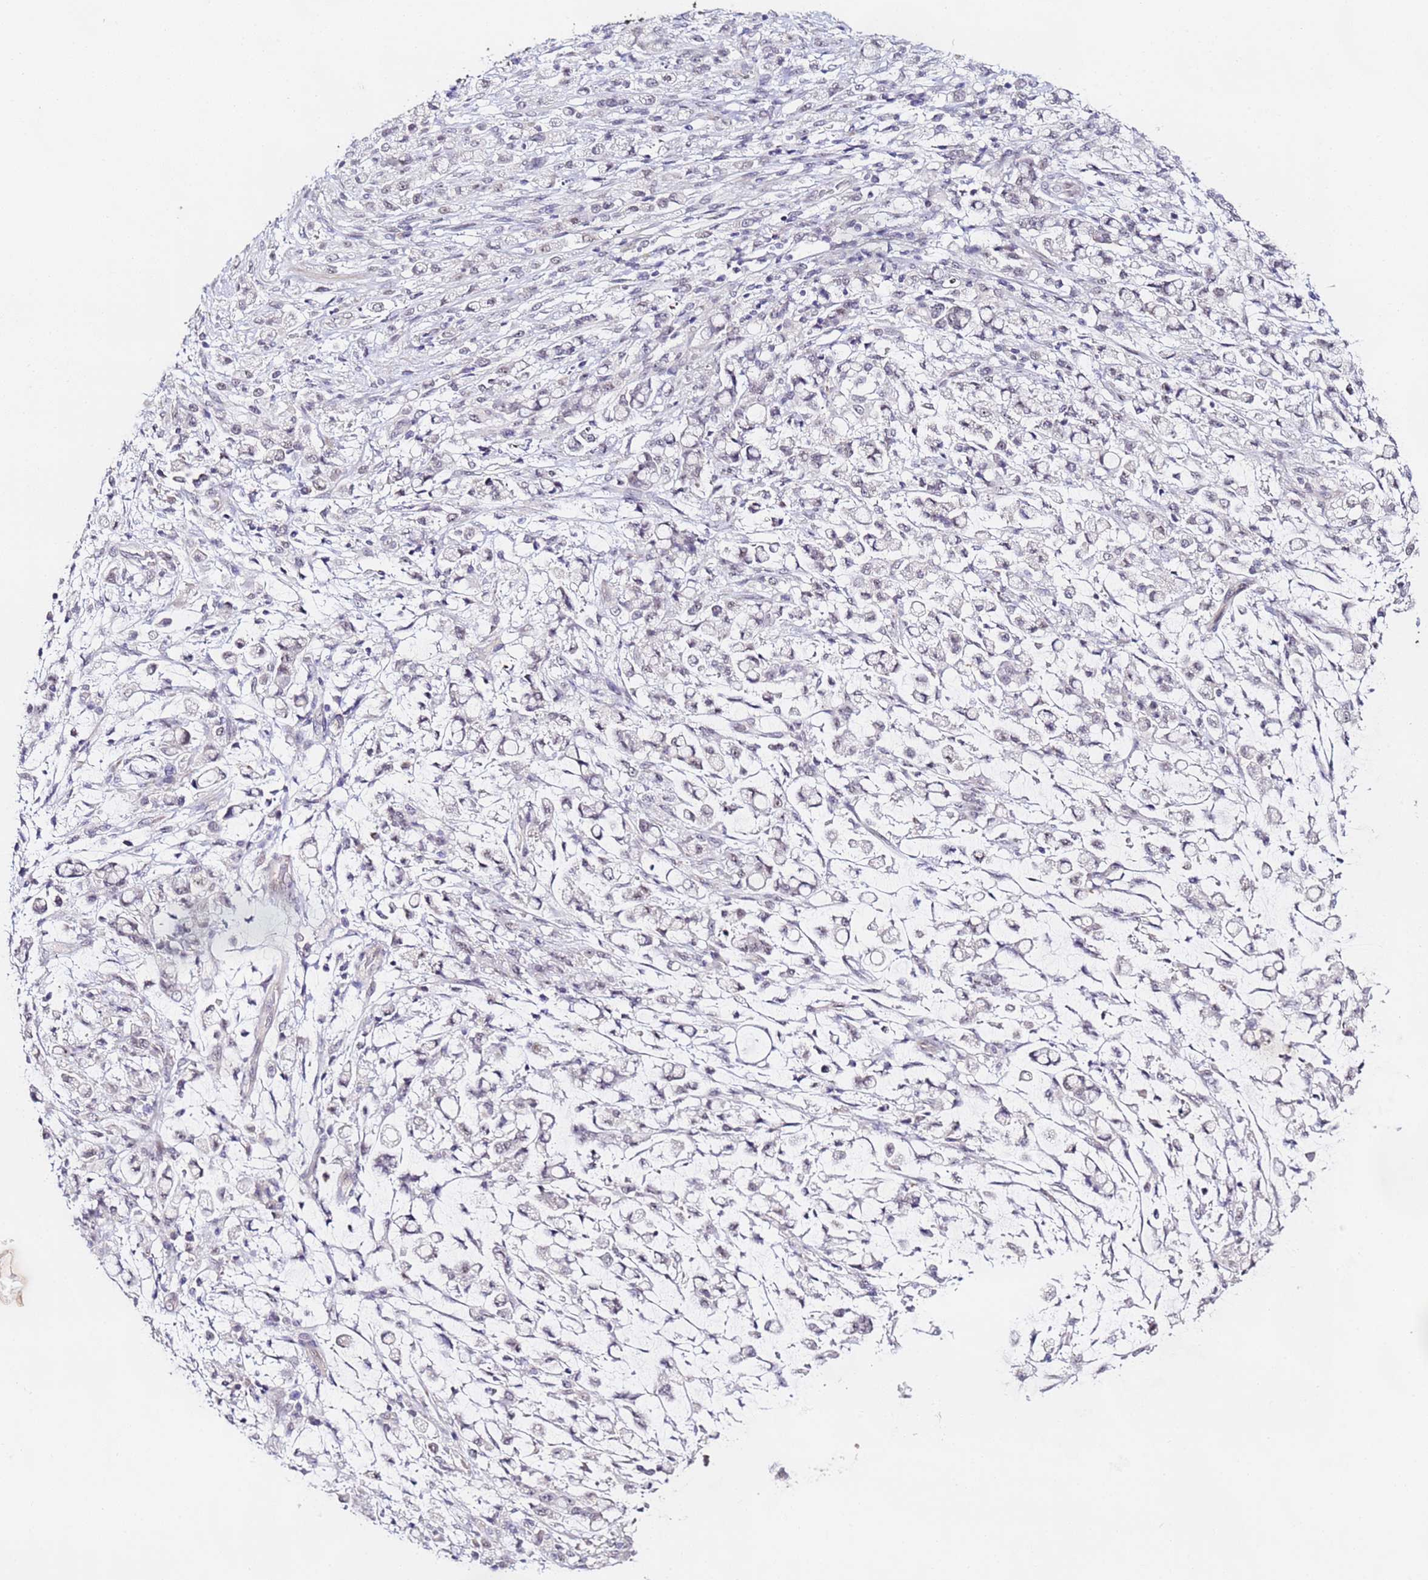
{"staining": {"intensity": "negative", "quantity": "none", "location": "none"}, "tissue": "stomach cancer", "cell_type": "Tumor cells", "image_type": "cancer", "snomed": [{"axis": "morphology", "description": "Adenocarcinoma, NOS"}, {"axis": "topography", "description": "Stomach"}], "caption": "Immunohistochemistry (IHC) micrograph of stomach cancer (adenocarcinoma) stained for a protein (brown), which demonstrates no positivity in tumor cells.", "gene": "LSM3", "patient": {"sex": "female", "age": 60}}